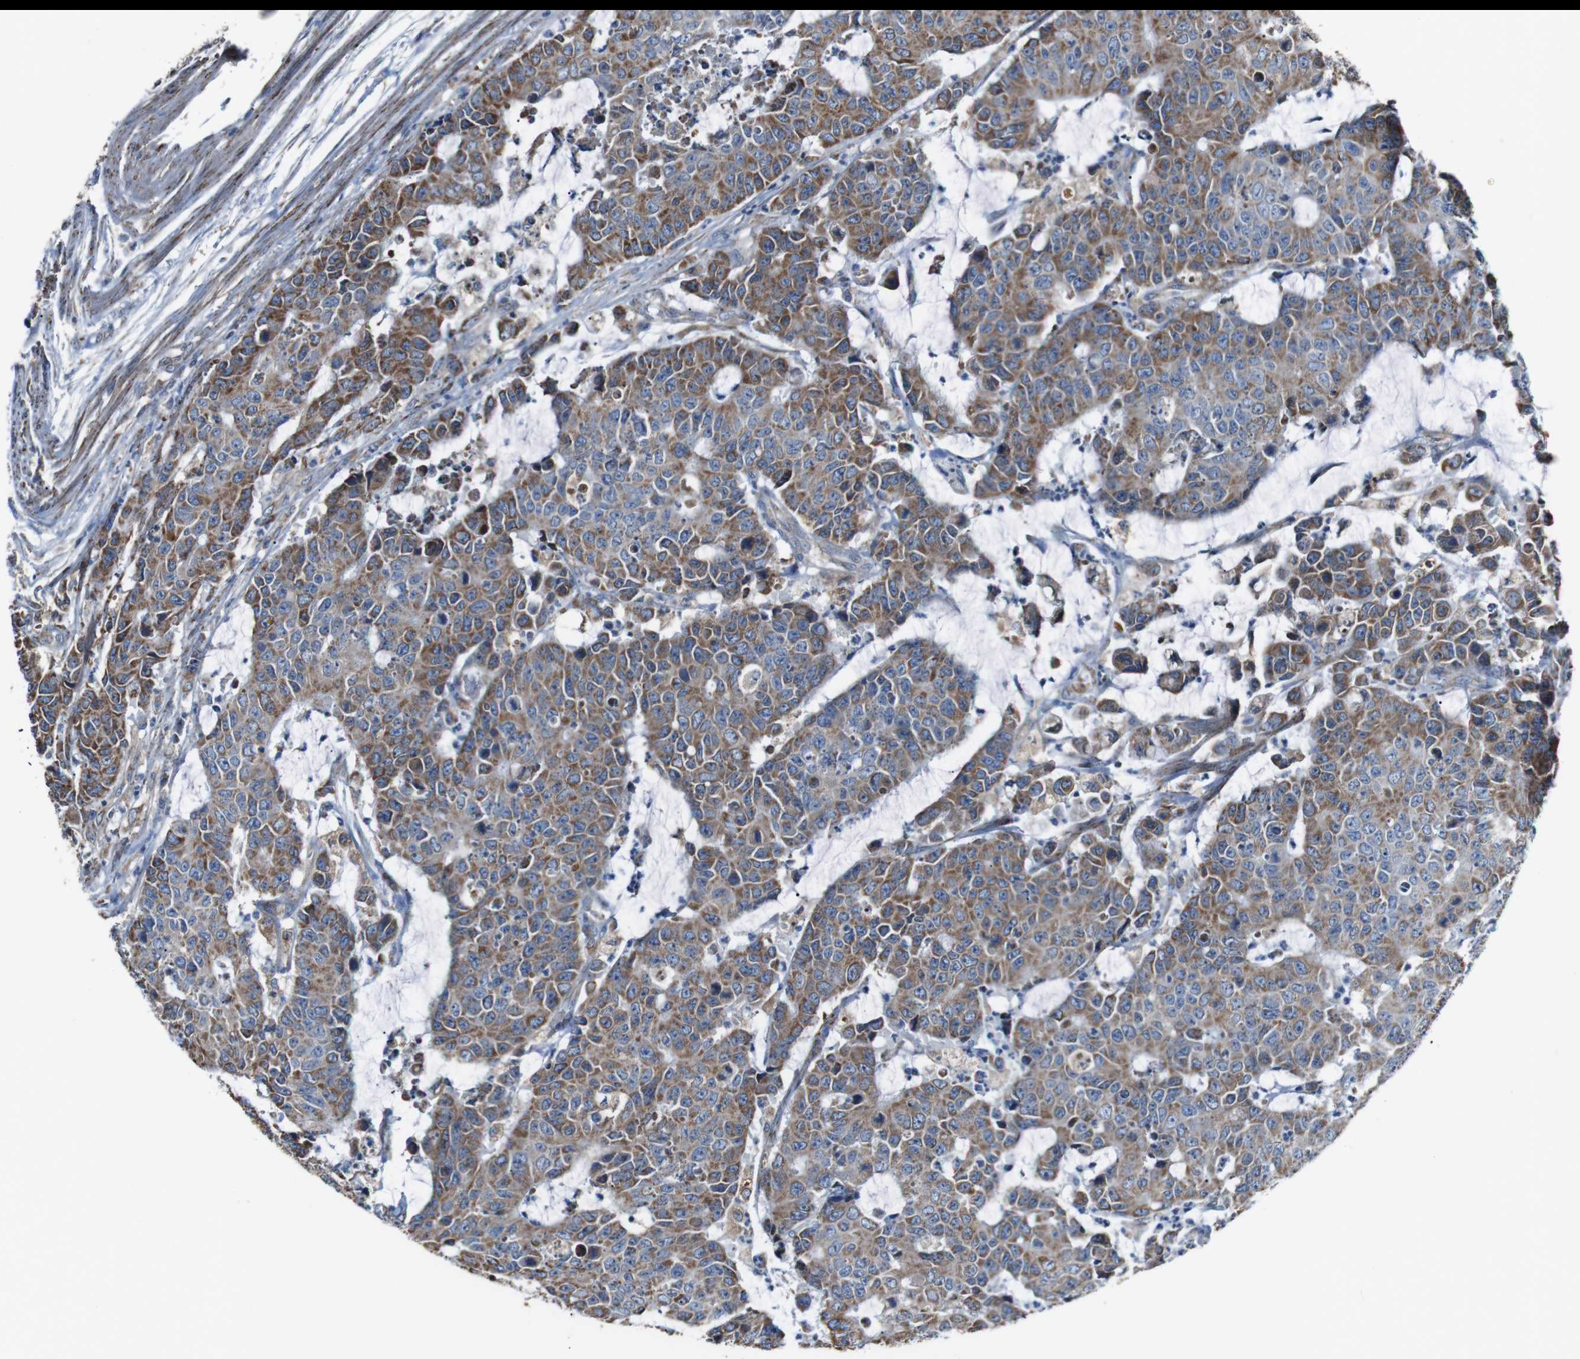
{"staining": {"intensity": "moderate", "quantity": ">75%", "location": "cytoplasmic/membranous"}, "tissue": "colorectal cancer", "cell_type": "Tumor cells", "image_type": "cancer", "snomed": [{"axis": "morphology", "description": "Adenocarcinoma, NOS"}, {"axis": "topography", "description": "Colon"}], "caption": "Human colorectal cancer stained with a protein marker reveals moderate staining in tumor cells.", "gene": "CISD2", "patient": {"sex": "female", "age": 86}}